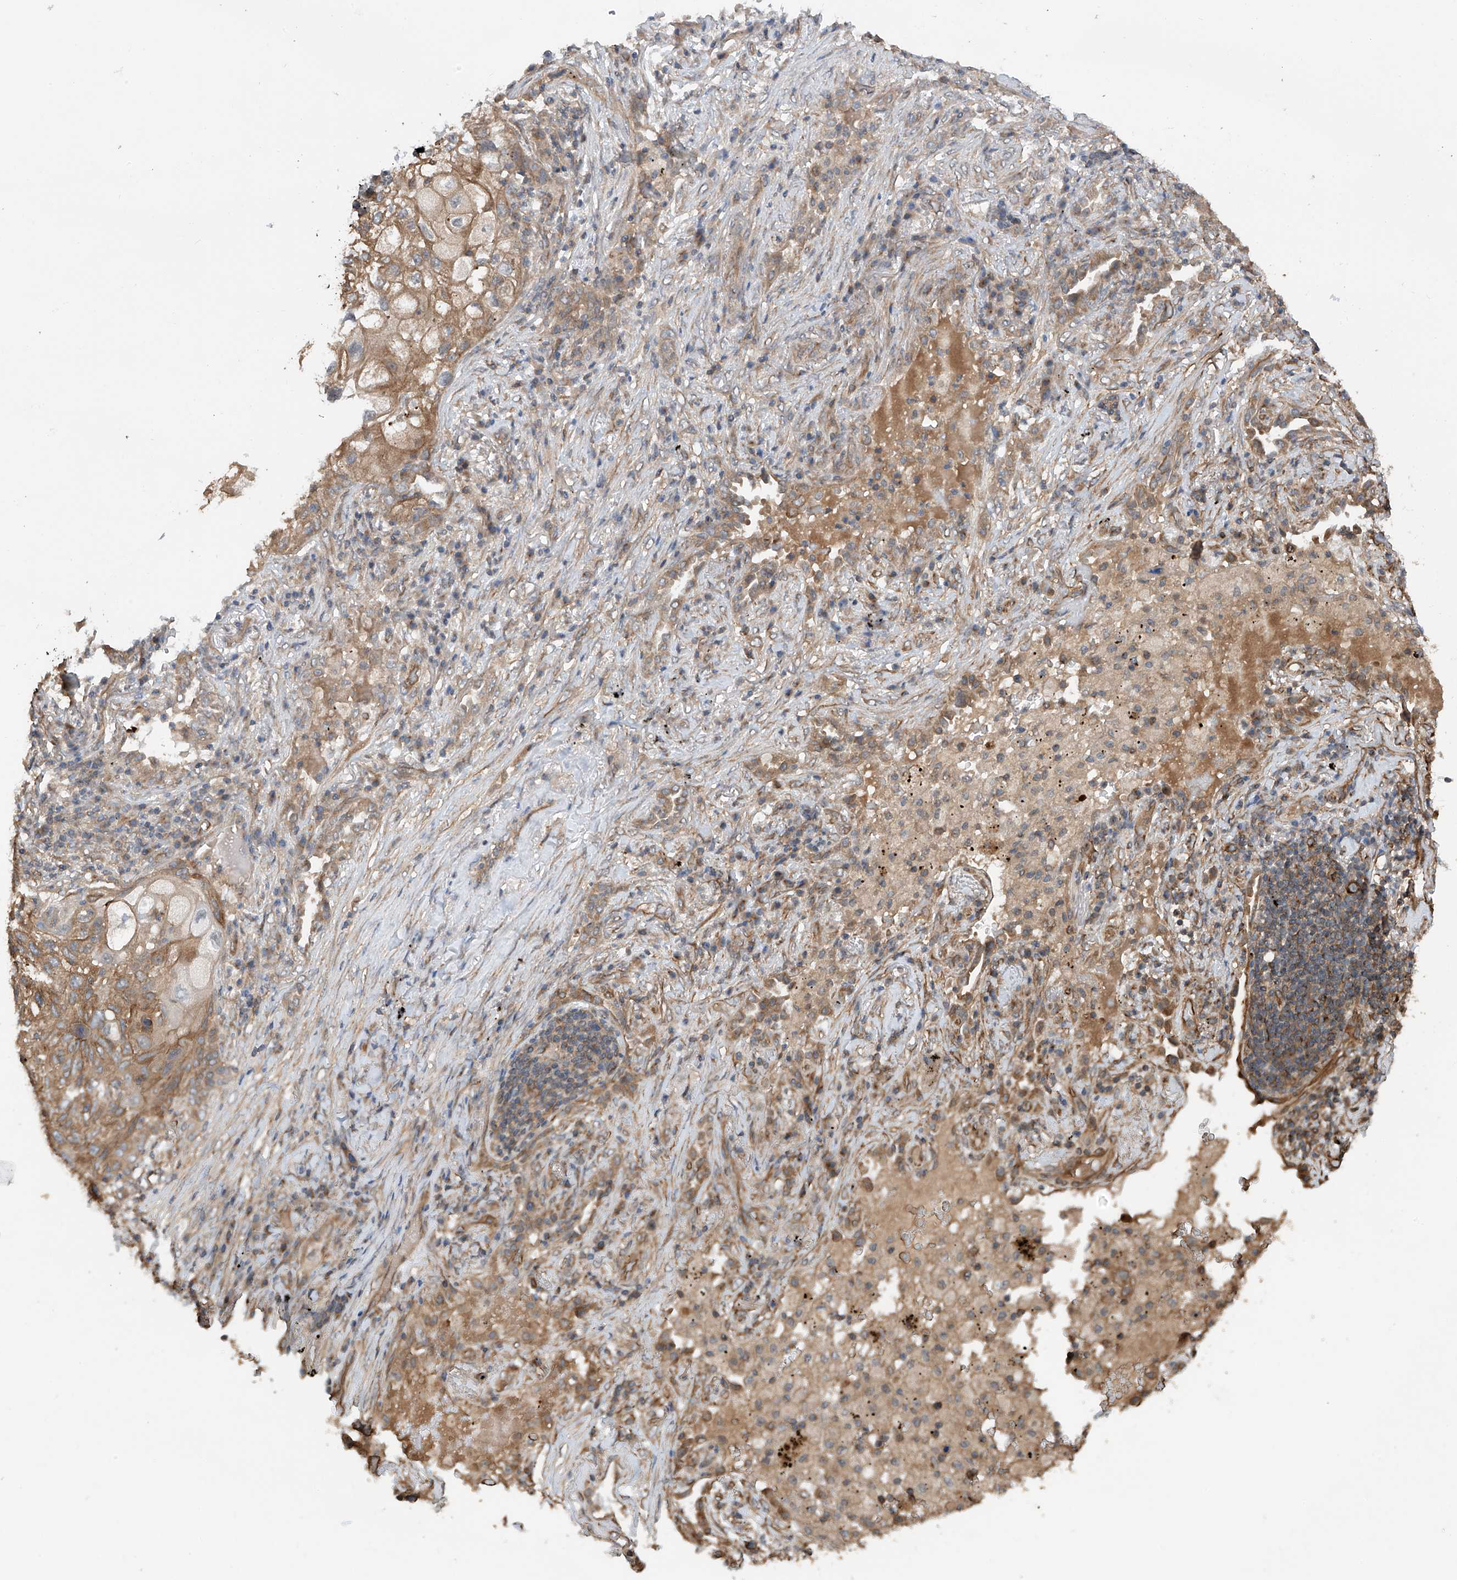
{"staining": {"intensity": "moderate", "quantity": ">75%", "location": "cytoplasmic/membranous"}, "tissue": "lung cancer", "cell_type": "Tumor cells", "image_type": "cancer", "snomed": [{"axis": "morphology", "description": "Squamous cell carcinoma, NOS"}, {"axis": "topography", "description": "Lung"}], "caption": "This image displays lung squamous cell carcinoma stained with IHC to label a protein in brown. The cytoplasmic/membranous of tumor cells show moderate positivity for the protein. Nuclei are counter-stained blue.", "gene": "RPAIN", "patient": {"sex": "female", "age": 63}}